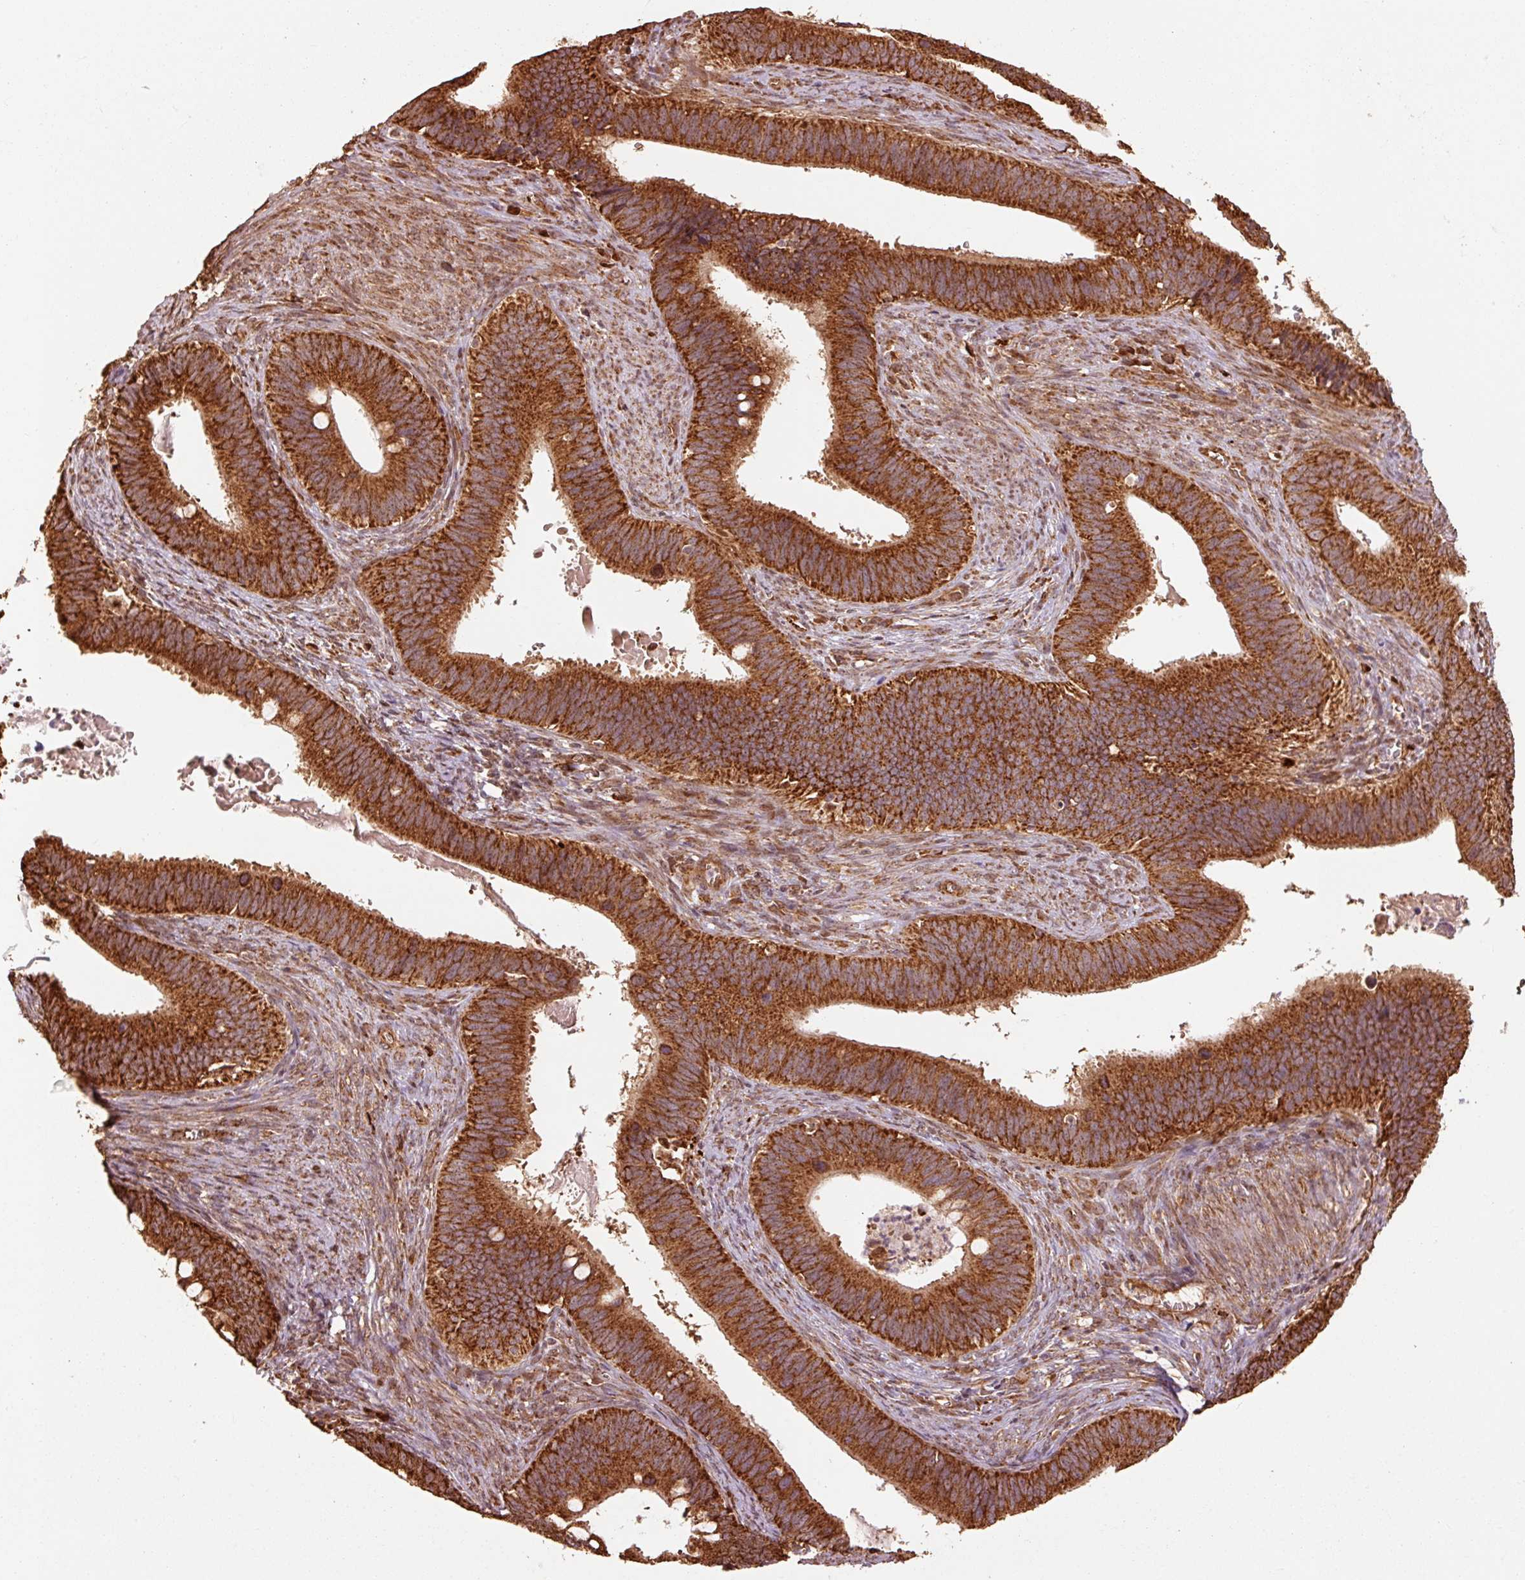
{"staining": {"intensity": "strong", "quantity": ">75%", "location": "cytoplasmic/membranous"}, "tissue": "cervical cancer", "cell_type": "Tumor cells", "image_type": "cancer", "snomed": [{"axis": "morphology", "description": "Adenocarcinoma, NOS"}, {"axis": "topography", "description": "Cervix"}], "caption": "Cervical cancer (adenocarcinoma) stained with a protein marker displays strong staining in tumor cells.", "gene": "MRPL16", "patient": {"sex": "female", "age": 42}}